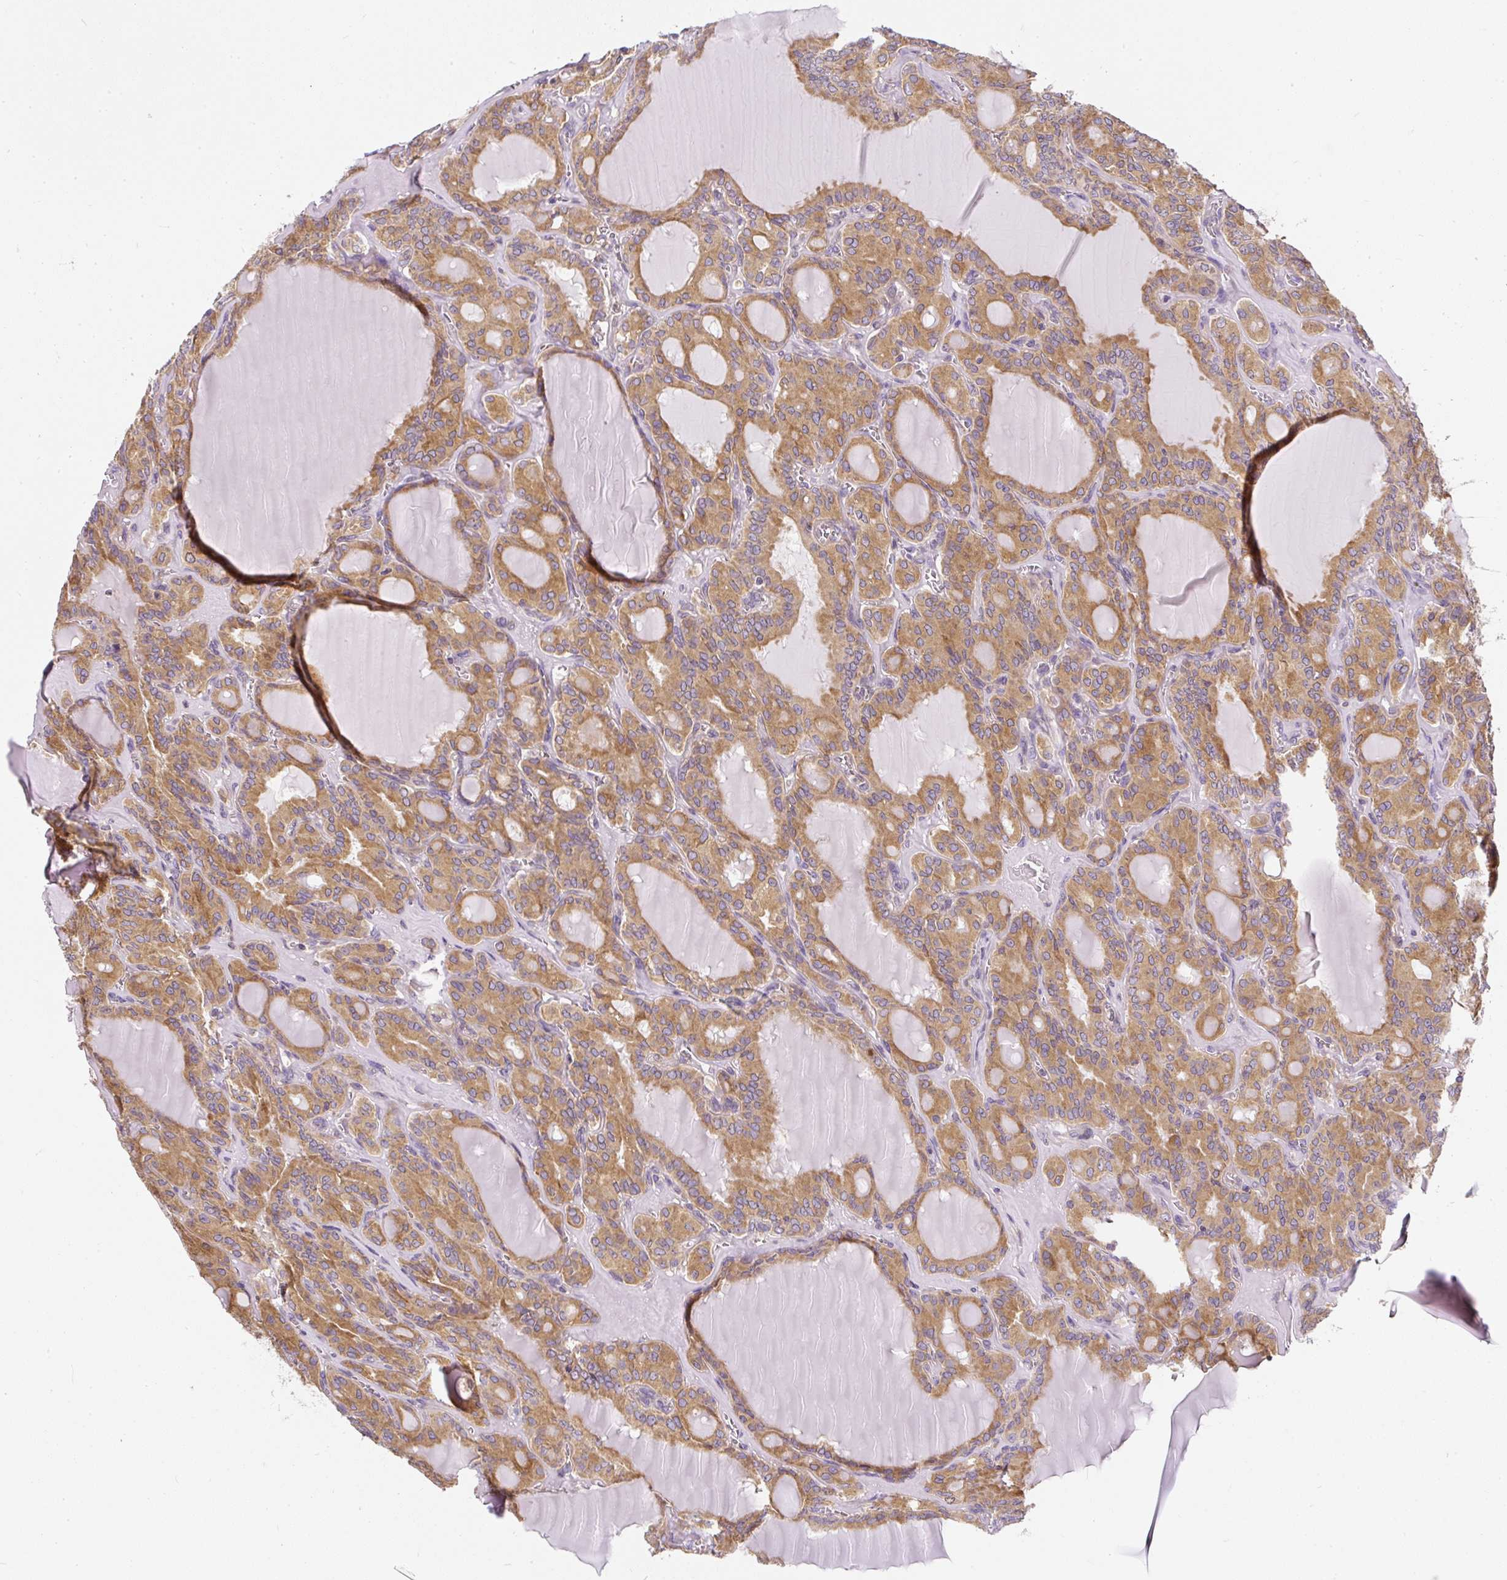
{"staining": {"intensity": "moderate", "quantity": ">75%", "location": "cytoplasmic/membranous"}, "tissue": "thyroid cancer", "cell_type": "Tumor cells", "image_type": "cancer", "snomed": [{"axis": "morphology", "description": "Papillary adenocarcinoma, NOS"}, {"axis": "topography", "description": "Thyroid gland"}], "caption": "Protein staining of thyroid cancer tissue reveals moderate cytoplasmic/membranous expression in approximately >75% of tumor cells.", "gene": "CYP20A1", "patient": {"sex": "male", "age": 87}}